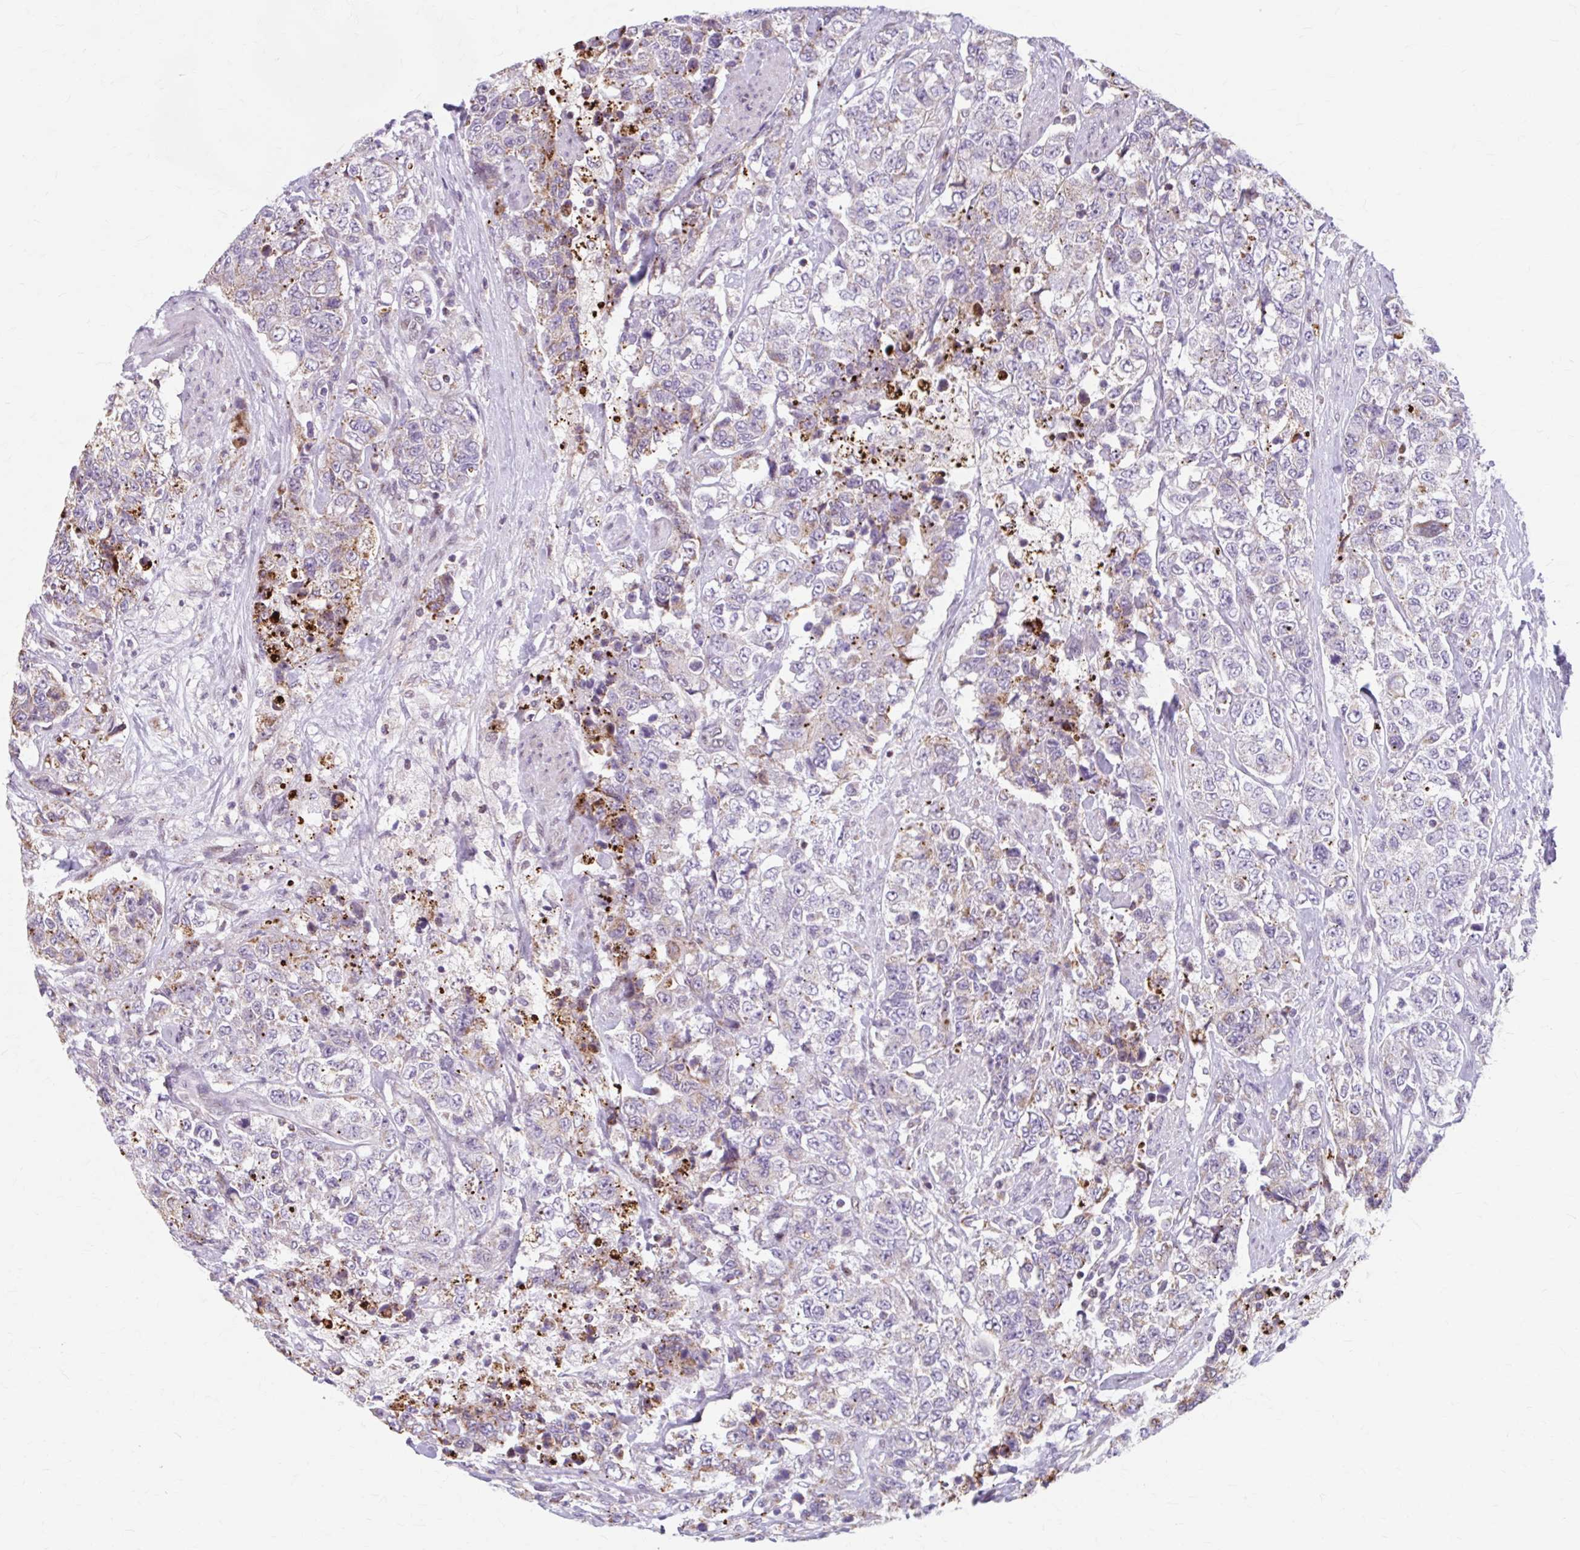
{"staining": {"intensity": "moderate", "quantity": "<25%", "location": "cytoplasmic/membranous"}, "tissue": "urothelial cancer", "cell_type": "Tumor cells", "image_type": "cancer", "snomed": [{"axis": "morphology", "description": "Urothelial carcinoma, High grade"}, {"axis": "topography", "description": "Urinary bladder"}], "caption": "This histopathology image exhibits immunohistochemistry (IHC) staining of human urothelial carcinoma (high-grade), with low moderate cytoplasmic/membranous positivity in approximately <25% of tumor cells.", "gene": "BEAN1", "patient": {"sex": "female", "age": 78}}